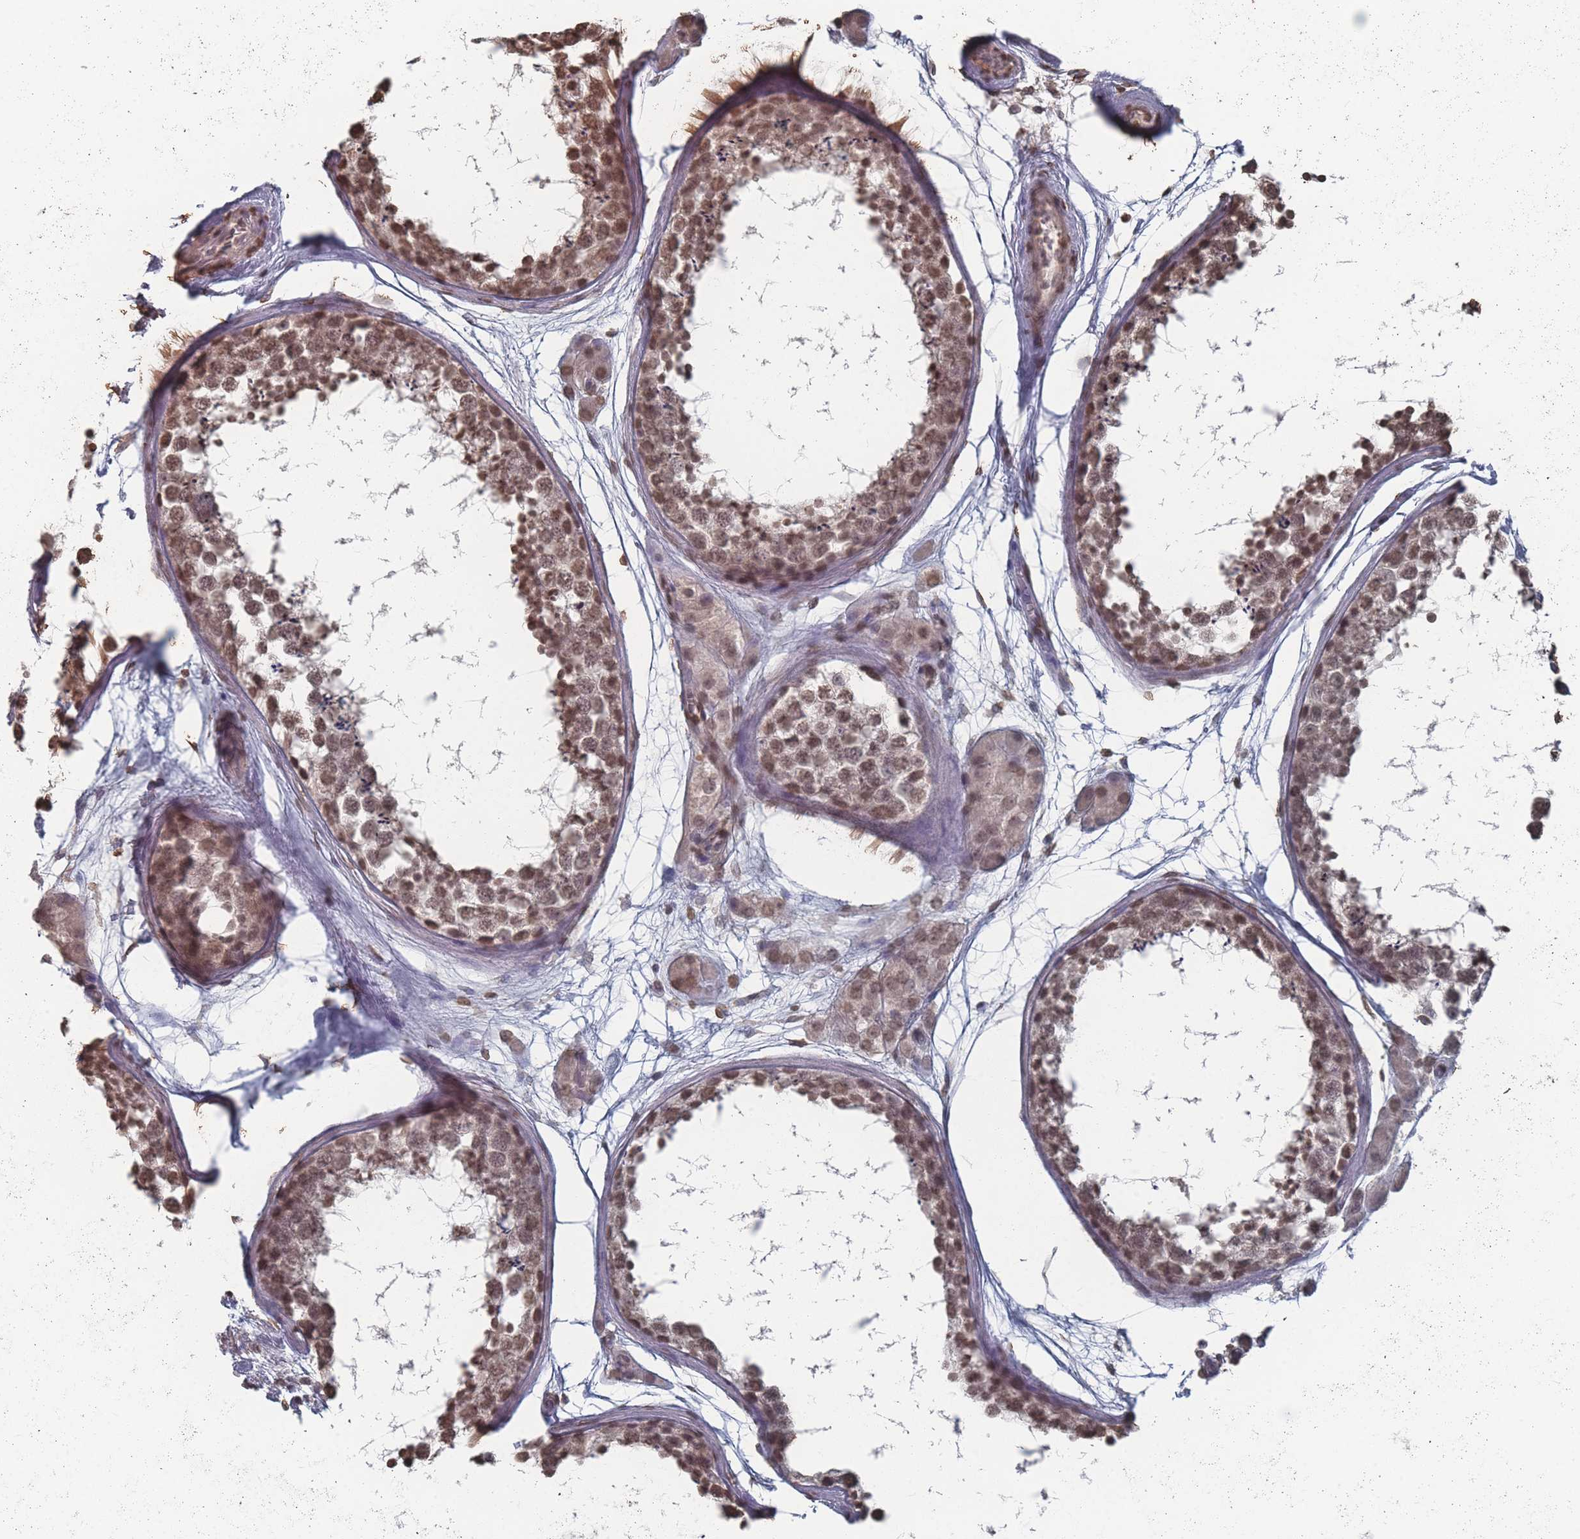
{"staining": {"intensity": "moderate", "quantity": ">75%", "location": "nuclear"}, "tissue": "testis", "cell_type": "Cells in seminiferous ducts", "image_type": "normal", "snomed": [{"axis": "morphology", "description": "Normal tissue, NOS"}, {"axis": "topography", "description": "Testis"}], "caption": "An image of human testis stained for a protein demonstrates moderate nuclear brown staining in cells in seminiferous ducts. Ihc stains the protein of interest in brown and the nuclei are stained blue.", "gene": "PLEKHG5", "patient": {"sex": "male", "age": 56}}